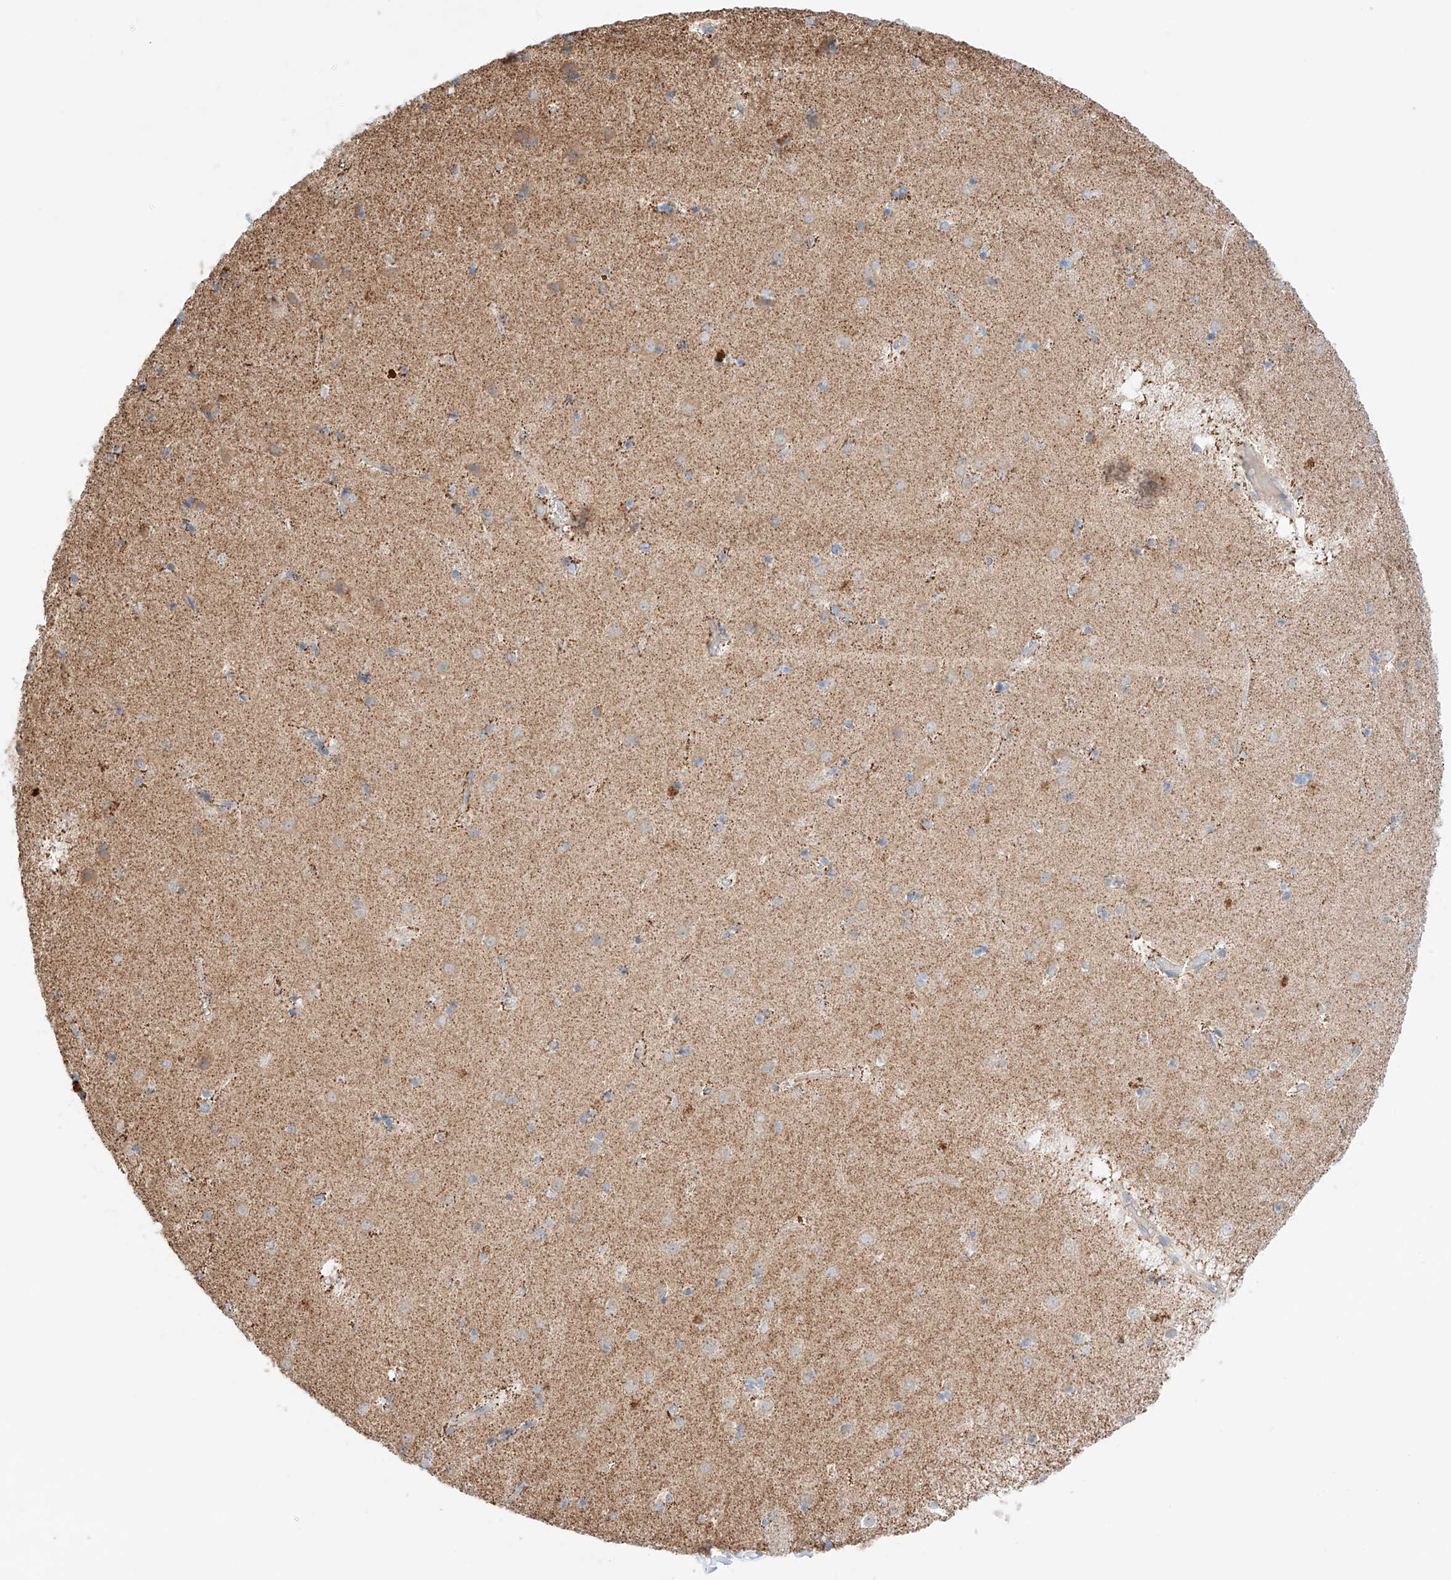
{"staining": {"intensity": "weak", "quantity": "25%-75%", "location": "cytoplasmic/membranous"}, "tissue": "caudate", "cell_type": "Glial cells", "image_type": "normal", "snomed": [{"axis": "morphology", "description": "Normal tissue, NOS"}, {"axis": "topography", "description": "Lateral ventricle wall"}], "caption": "Immunohistochemical staining of normal caudate reveals low levels of weak cytoplasmic/membranous expression in approximately 25%-75% of glial cells. (DAB = brown stain, brightfield microscopy at high magnification).", "gene": "KTI12", "patient": {"sex": "male", "age": 70}}